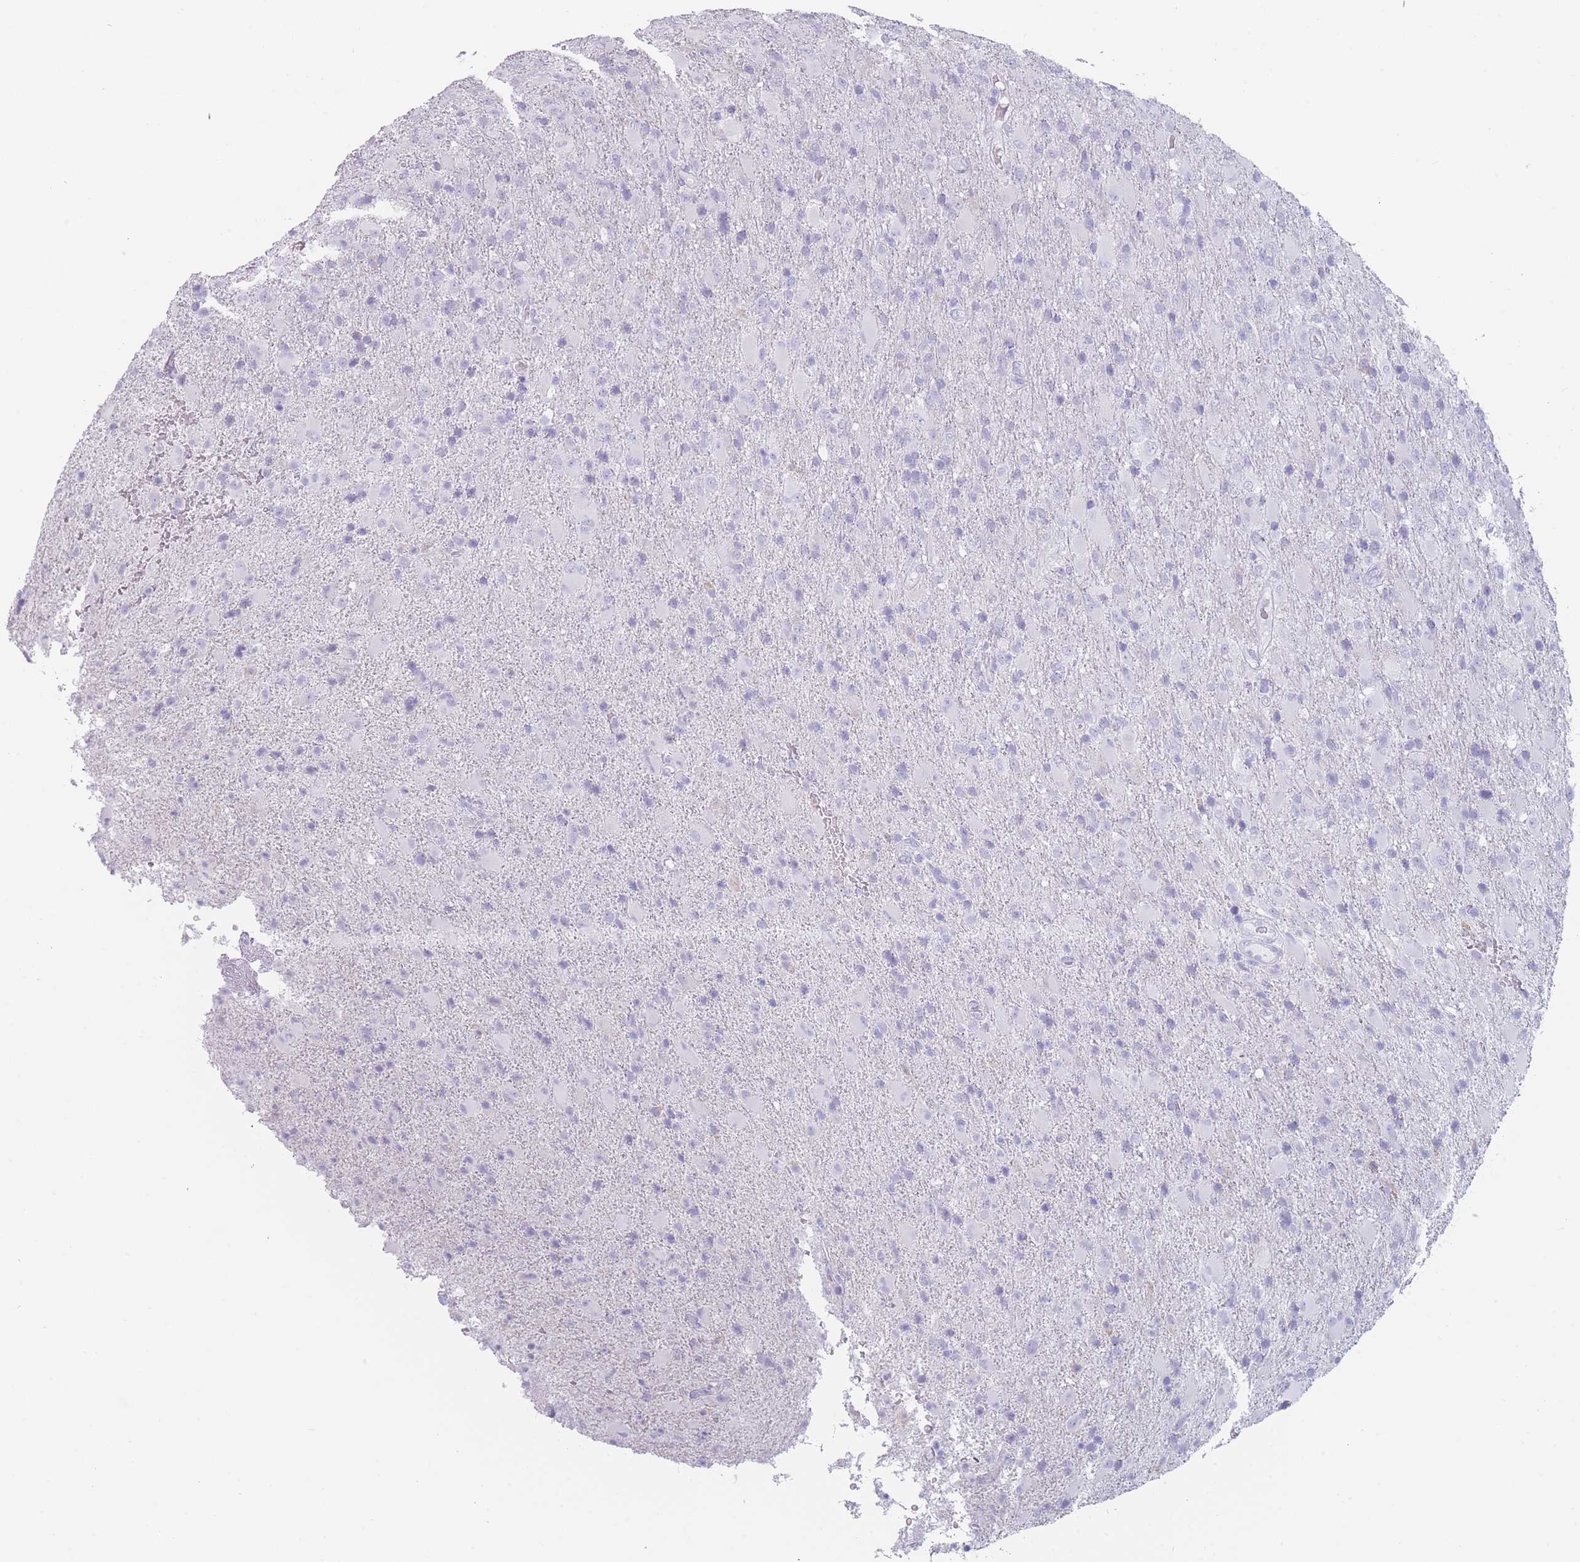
{"staining": {"intensity": "negative", "quantity": "none", "location": "none"}, "tissue": "glioma", "cell_type": "Tumor cells", "image_type": "cancer", "snomed": [{"axis": "morphology", "description": "Glioma, malignant, Low grade"}, {"axis": "topography", "description": "Brain"}], "caption": "The image reveals no staining of tumor cells in malignant glioma (low-grade).", "gene": "GPR12", "patient": {"sex": "male", "age": 65}}